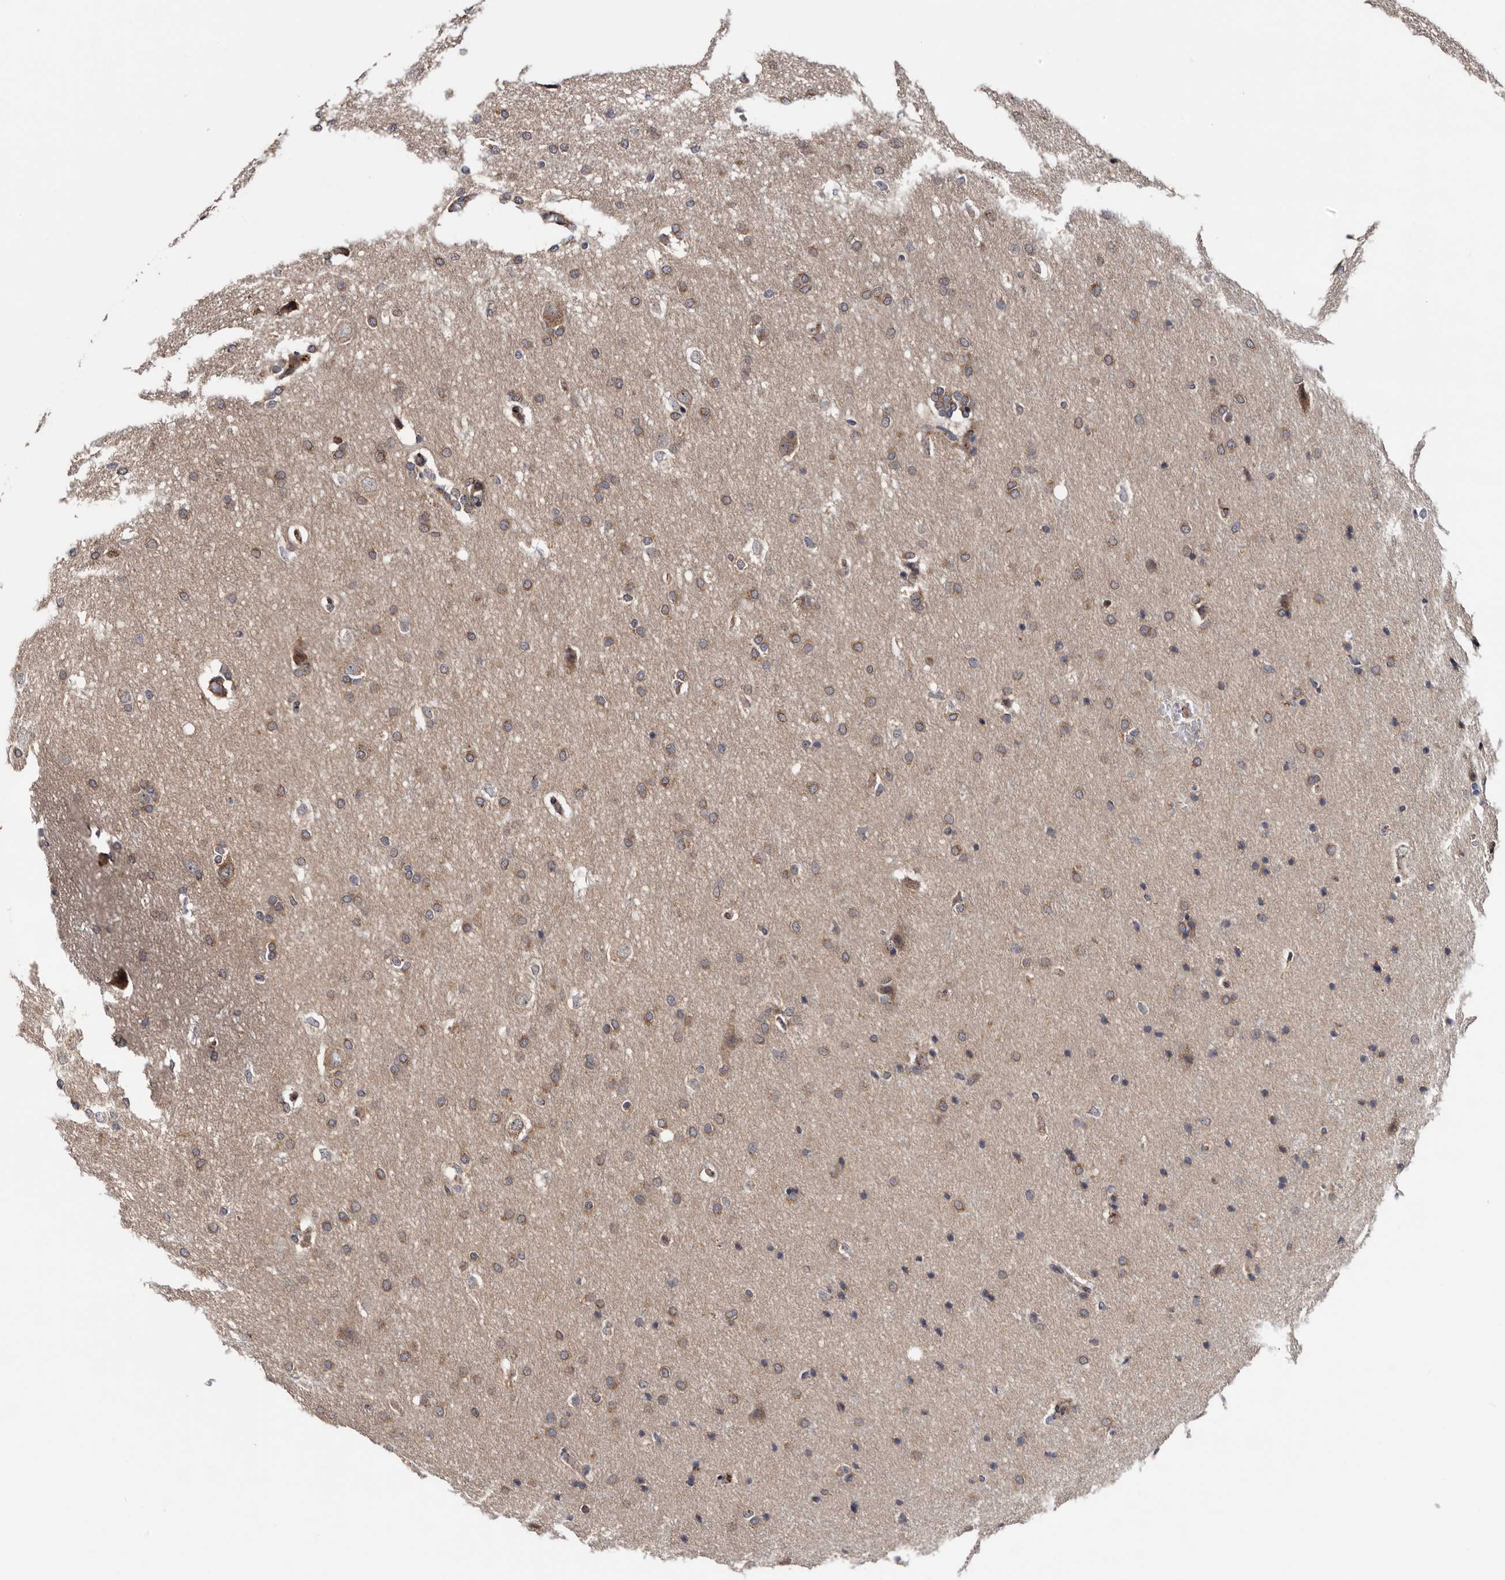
{"staining": {"intensity": "moderate", "quantity": "25%-75%", "location": "cytoplasmic/membranous"}, "tissue": "glioma", "cell_type": "Tumor cells", "image_type": "cancer", "snomed": [{"axis": "morphology", "description": "Glioma, malignant, Low grade"}, {"axis": "topography", "description": "Brain"}], "caption": "High-power microscopy captured an IHC image of glioma, revealing moderate cytoplasmic/membranous positivity in about 25%-75% of tumor cells. Using DAB (brown) and hematoxylin (blue) stains, captured at high magnification using brightfield microscopy.", "gene": "ARMCX2", "patient": {"sex": "female", "age": 37}}